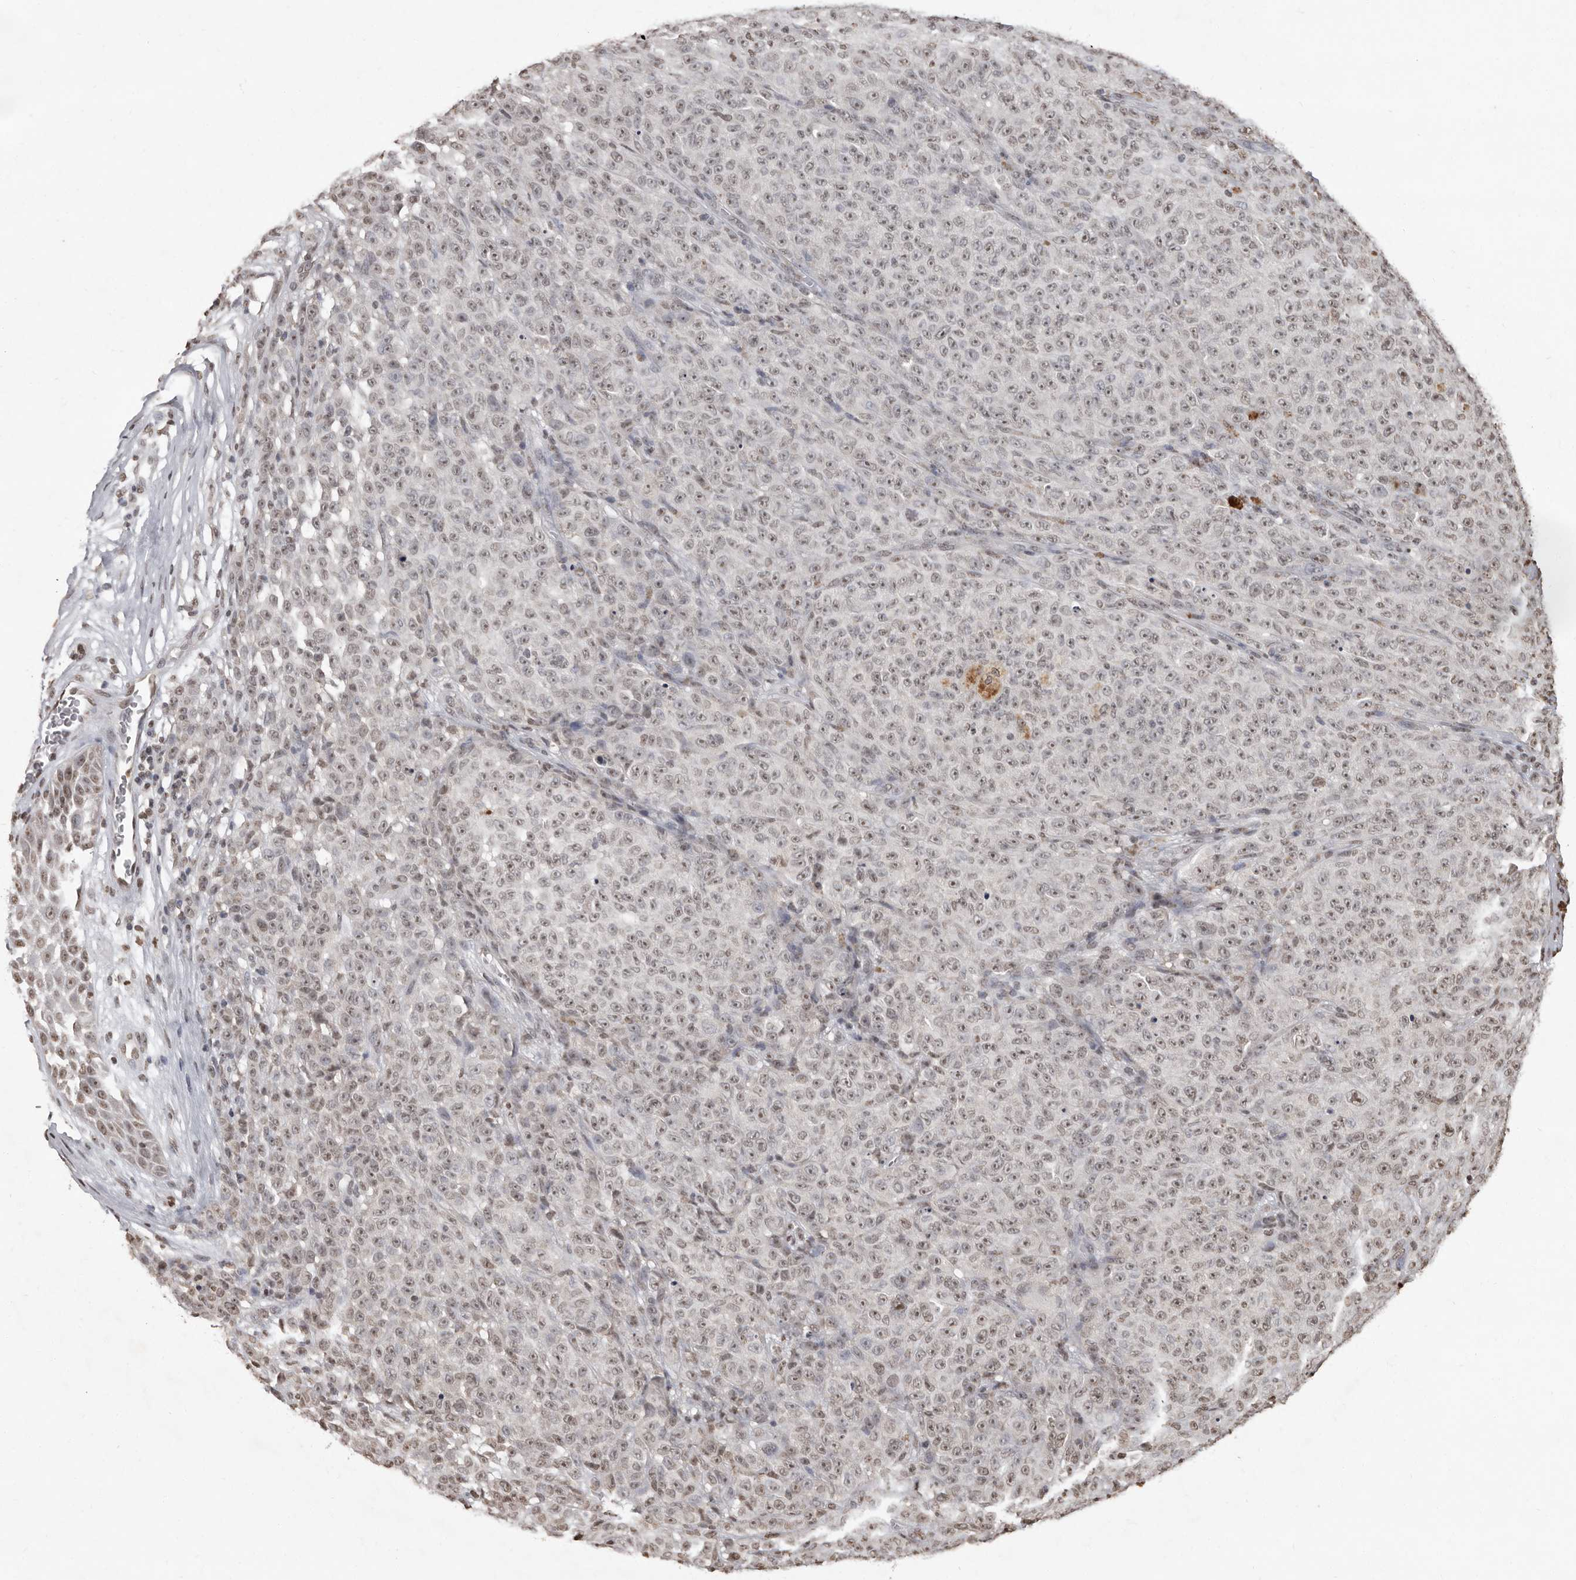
{"staining": {"intensity": "weak", "quantity": "<25%", "location": "nuclear"}, "tissue": "melanoma", "cell_type": "Tumor cells", "image_type": "cancer", "snomed": [{"axis": "morphology", "description": "Malignant melanoma, NOS"}, {"axis": "topography", "description": "Skin"}], "caption": "Immunohistochemistry (IHC) histopathology image of neoplastic tissue: human melanoma stained with DAB (3,3'-diaminobenzidine) shows no significant protein staining in tumor cells.", "gene": "WDR45", "patient": {"sex": "female", "age": 82}}